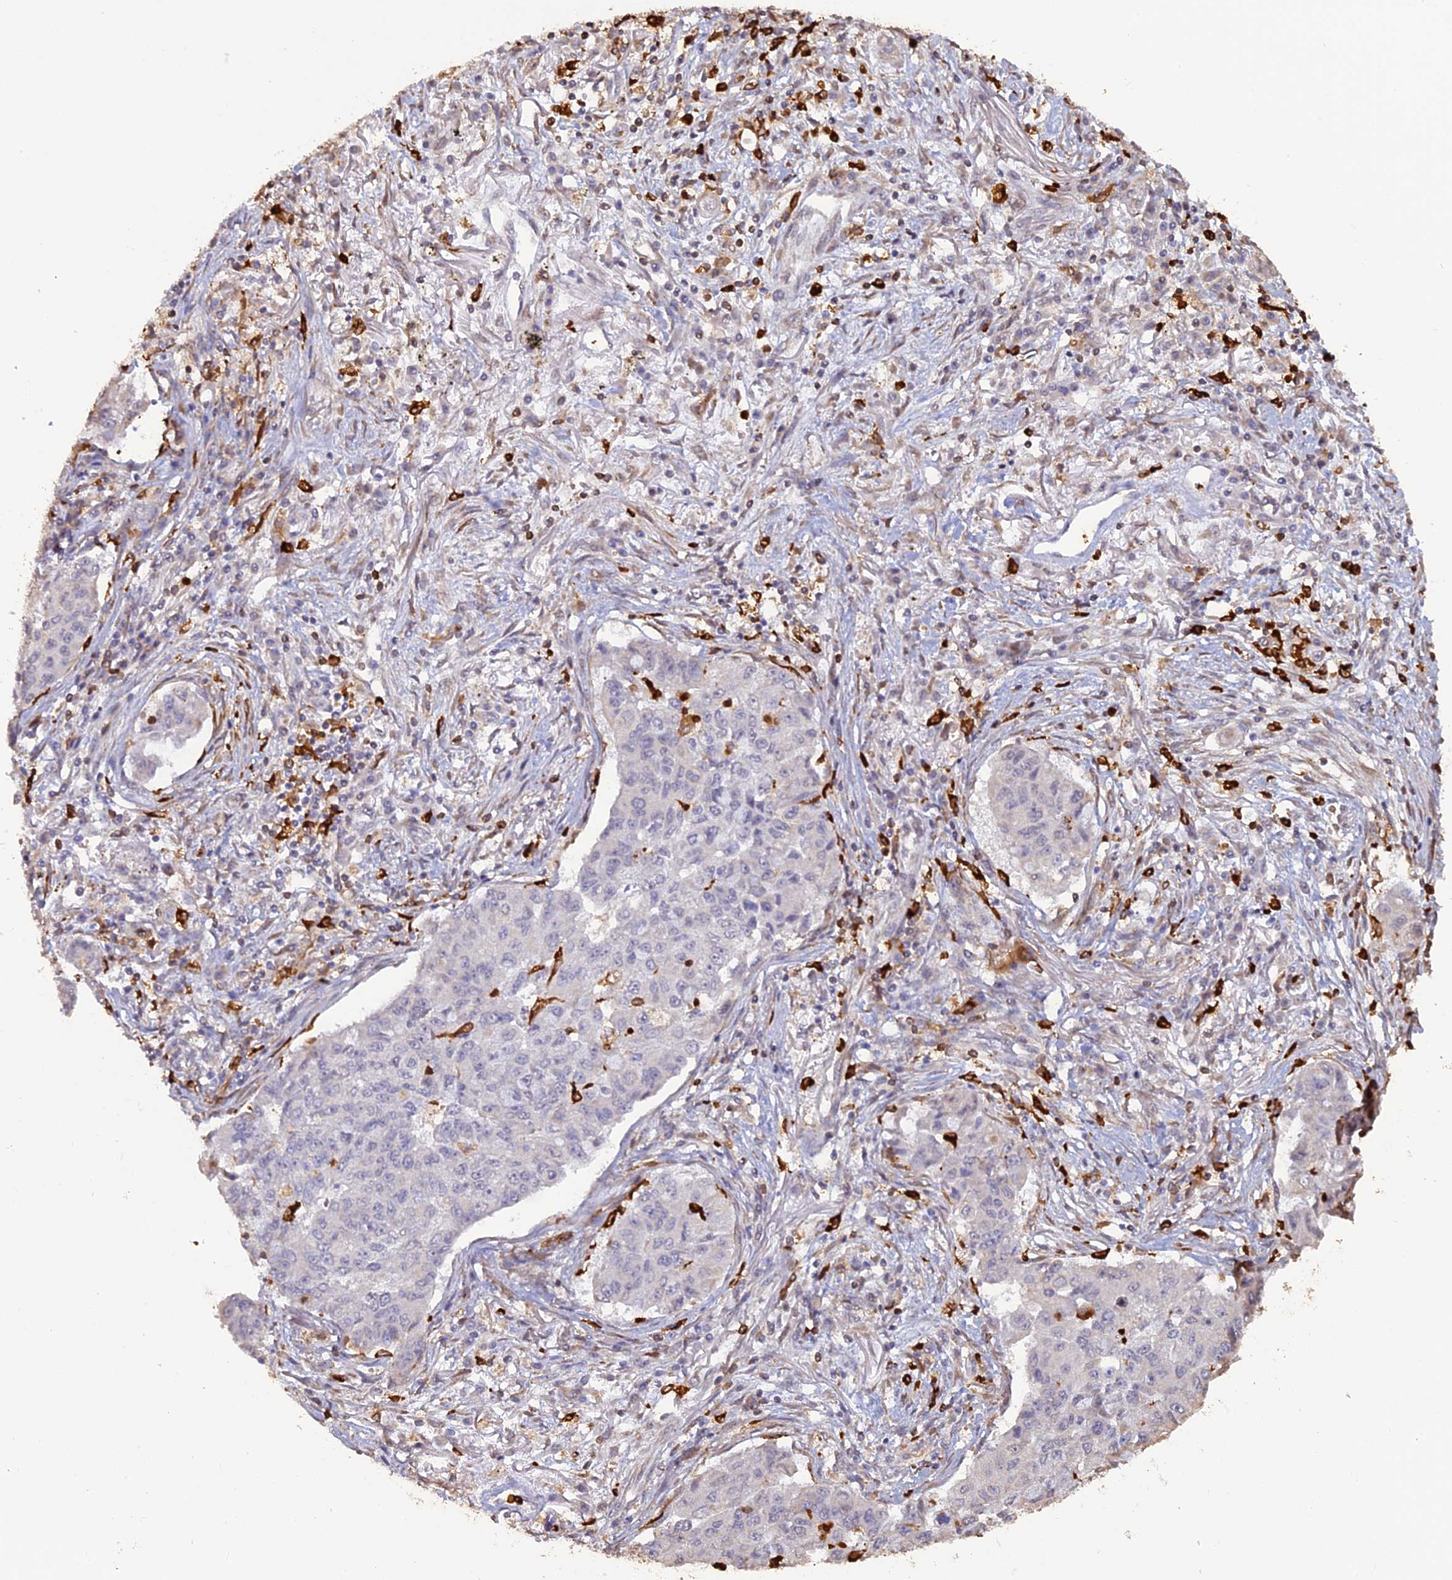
{"staining": {"intensity": "negative", "quantity": "none", "location": "none"}, "tissue": "lung cancer", "cell_type": "Tumor cells", "image_type": "cancer", "snomed": [{"axis": "morphology", "description": "Squamous cell carcinoma, NOS"}, {"axis": "topography", "description": "Lung"}], "caption": "Tumor cells are negative for protein expression in human squamous cell carcinoma (lung).", "gene": "APOBR", "patient": {"sex": "male", "age": 74}}